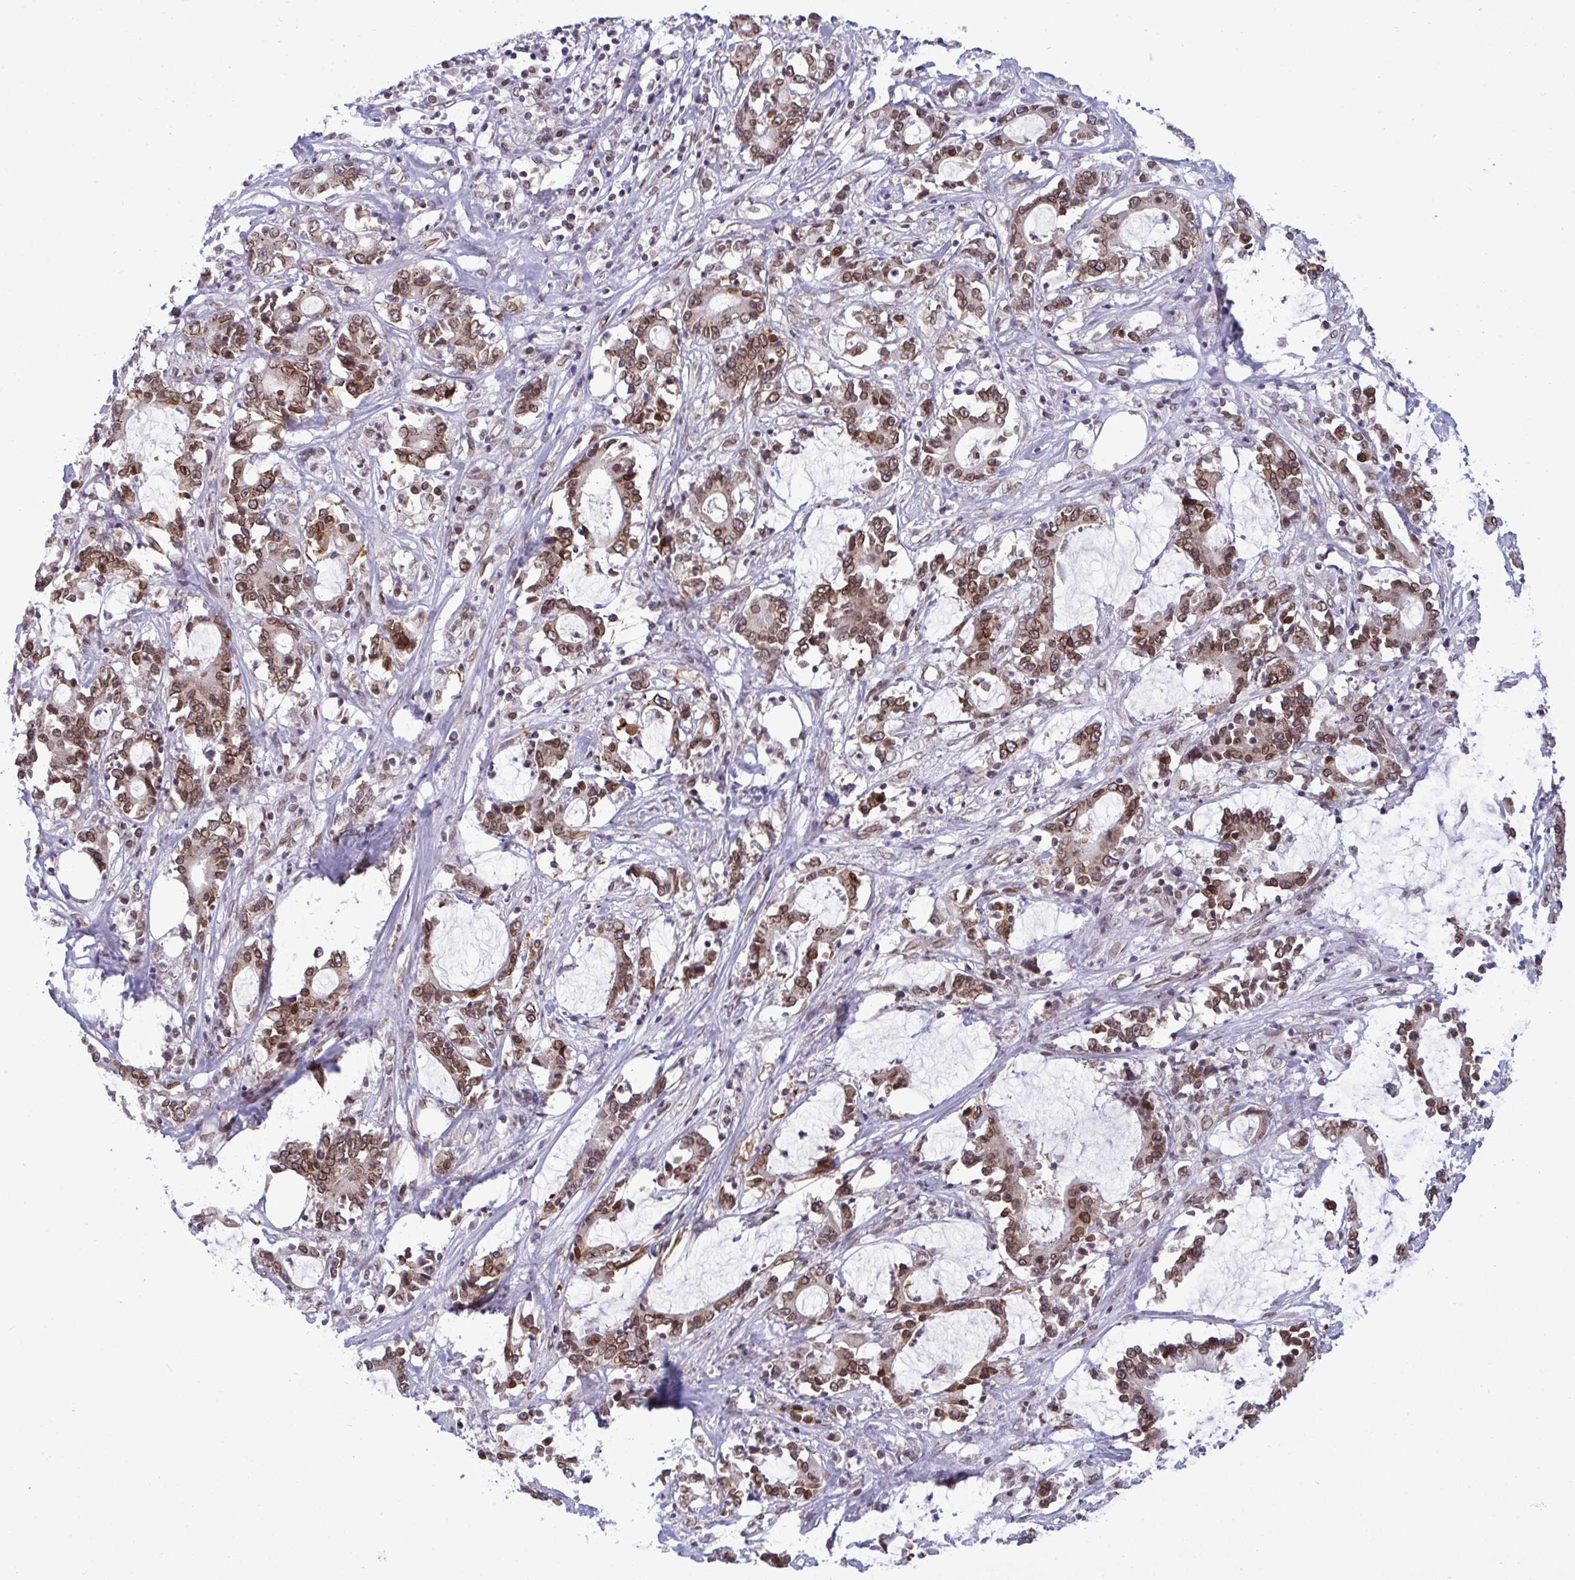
{"staining": {"intensity": "moderate", "quantity": ">75%", "location": "cytoplasmic/membranous,nuclear"}, "tissue": "stomach cancer", "cell_type": "Tumor cells", "image_type": "cancer", "snomed": [{"axis": "morphology", "description": "Adenocarcinoma, NOS"}, {"axis": "topography", "description": "Stomach, upper"}], "caption": "Stomach cancer stained with immunohistochemistry (IHC) reveals moderate cytoplasmic/membranous and nuclear expression in about >75% of tumor cells.", "gene": "RANBP2", "patient": {"sex": "male", "age": 68}}